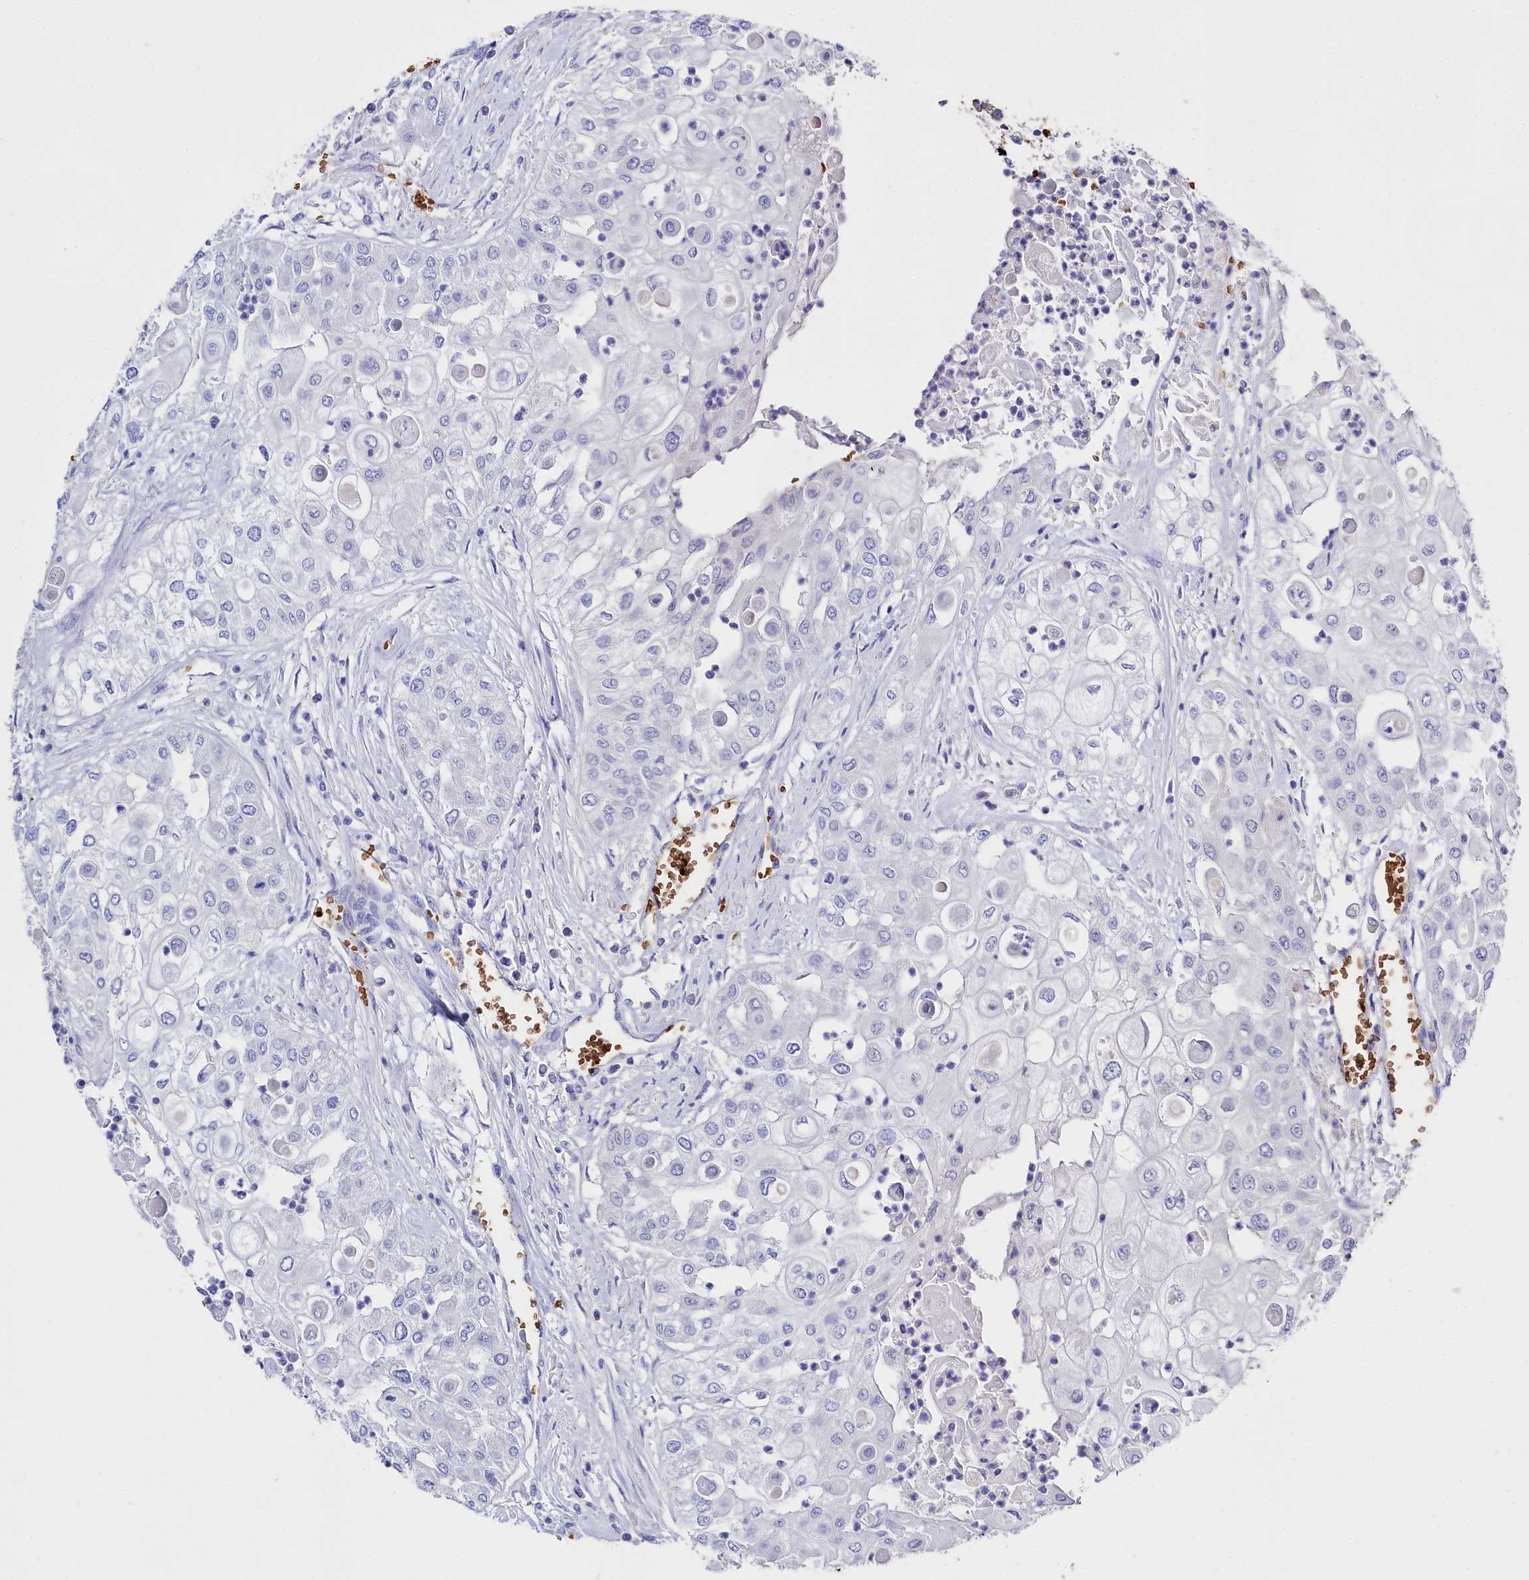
{"staining": {"intensity": "negative", "quantity": "none", "location": "none"}, "tissue": "urothelial cancer", "cell_type": "Tumor cells", "image_type": "cancer", "snomed": [{"axis": "morphology", "description": "Urothelial carcinoma, High grade"}, {"axis": "topography", "description": "Urinary bladder"}], "caption": "Immunohistochemical staining of high-grade urothelial carcinoma reveals no significant positivity in tumor cells.", "gene": "RPUSD3", "patient": {"sex": "female", "age": 79}}